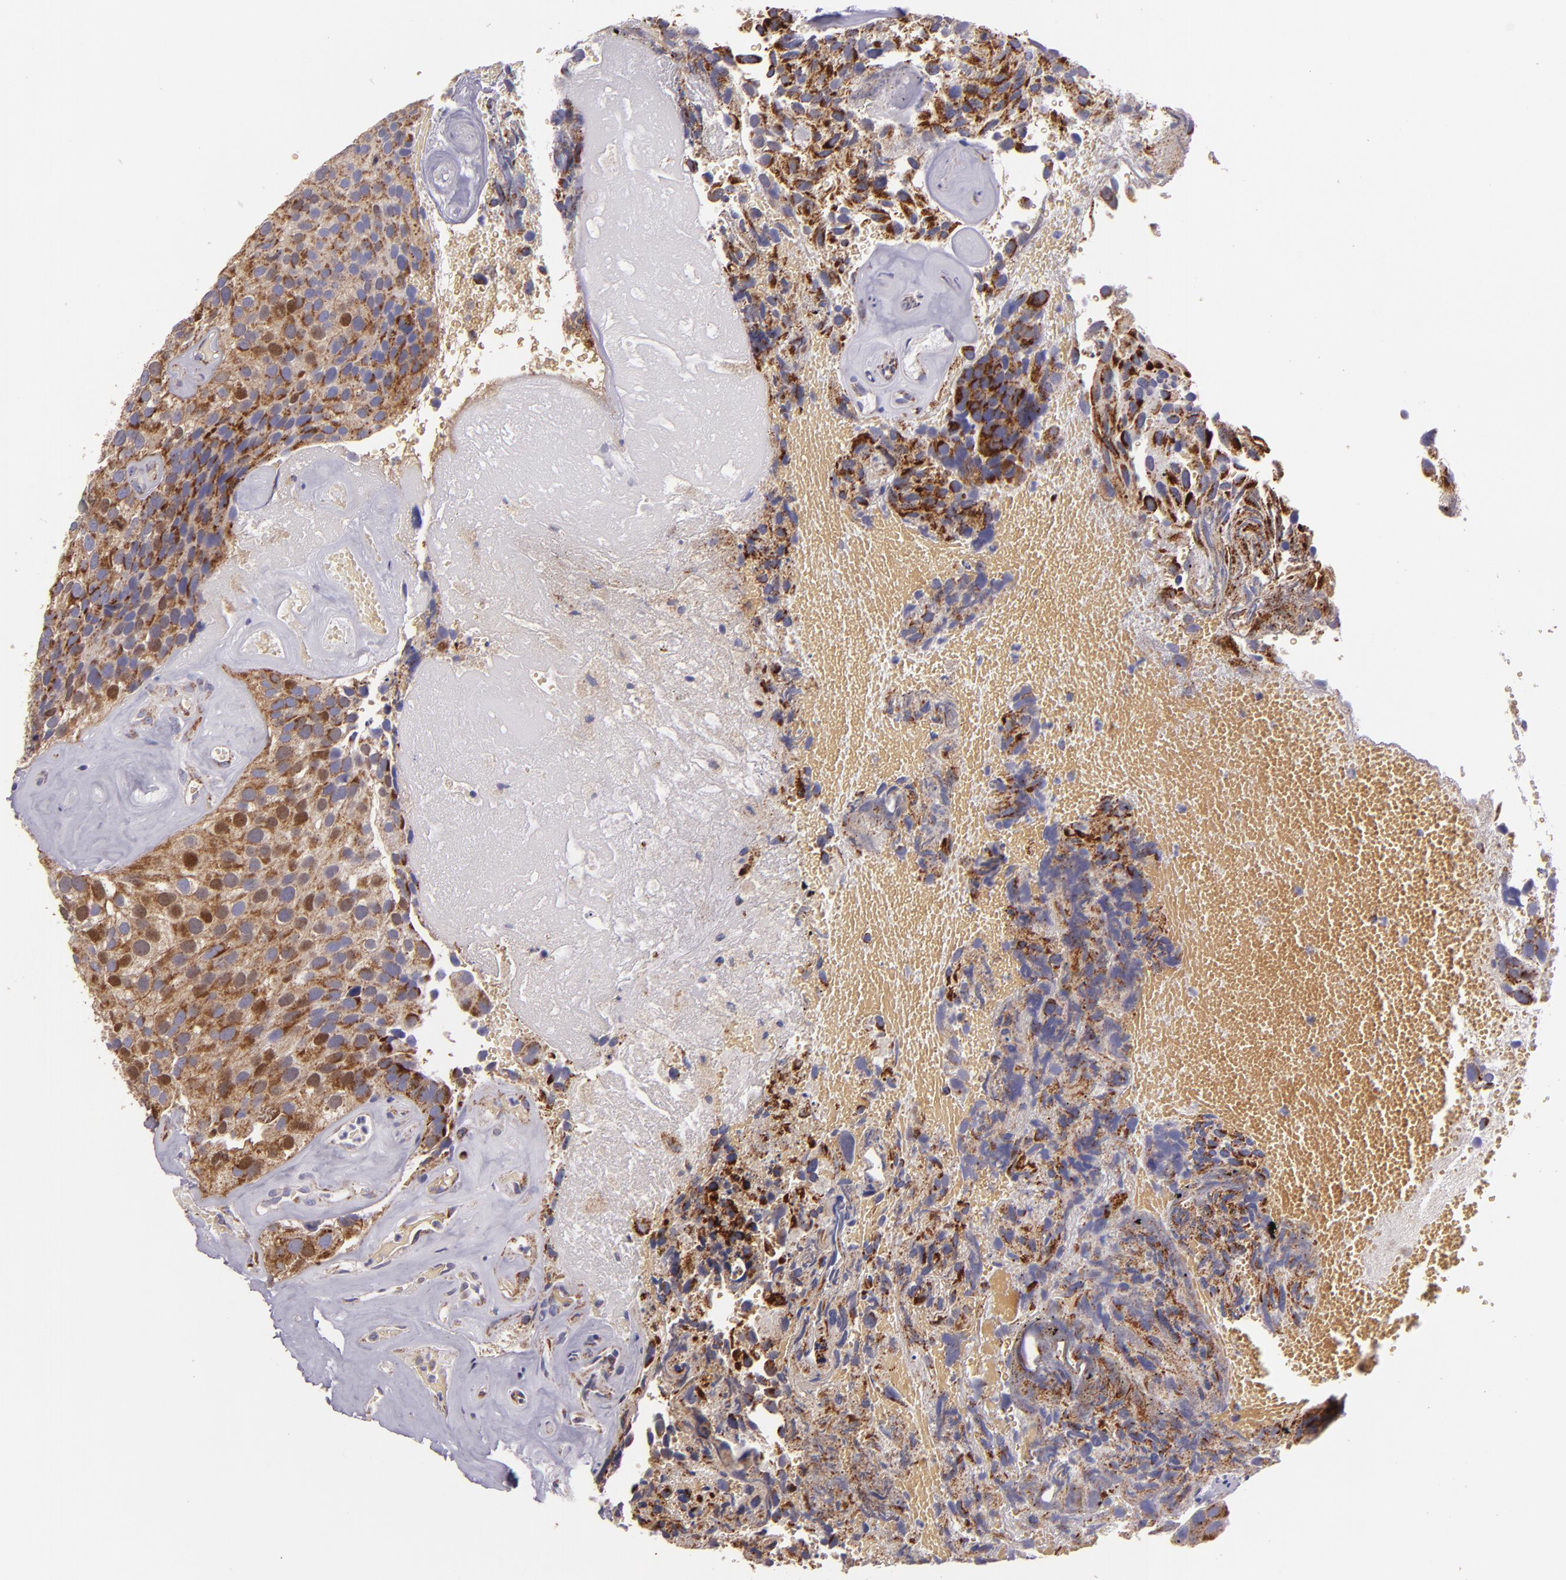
{"staining": {"intensity": "moderate", "quantity": ">75%", "location": "cytoplasmic/membranous"}, "tissue": "urothelial cancer", "cell_type": "Tumor cells", "image_type": "cancer", "snomed": [{"axis": "morphology", "description": "Urothelial carcinoma, High grade"}, {"axis": "topography", "description": "Urinary bladder"}], "caption": "Protein staining displays moderate cytoplasmic/membranous staining in about >75% of tumor cells in urothelial cancer.", "gene": "HSPD1", "patient": {"sex": "male", "age": 72}}